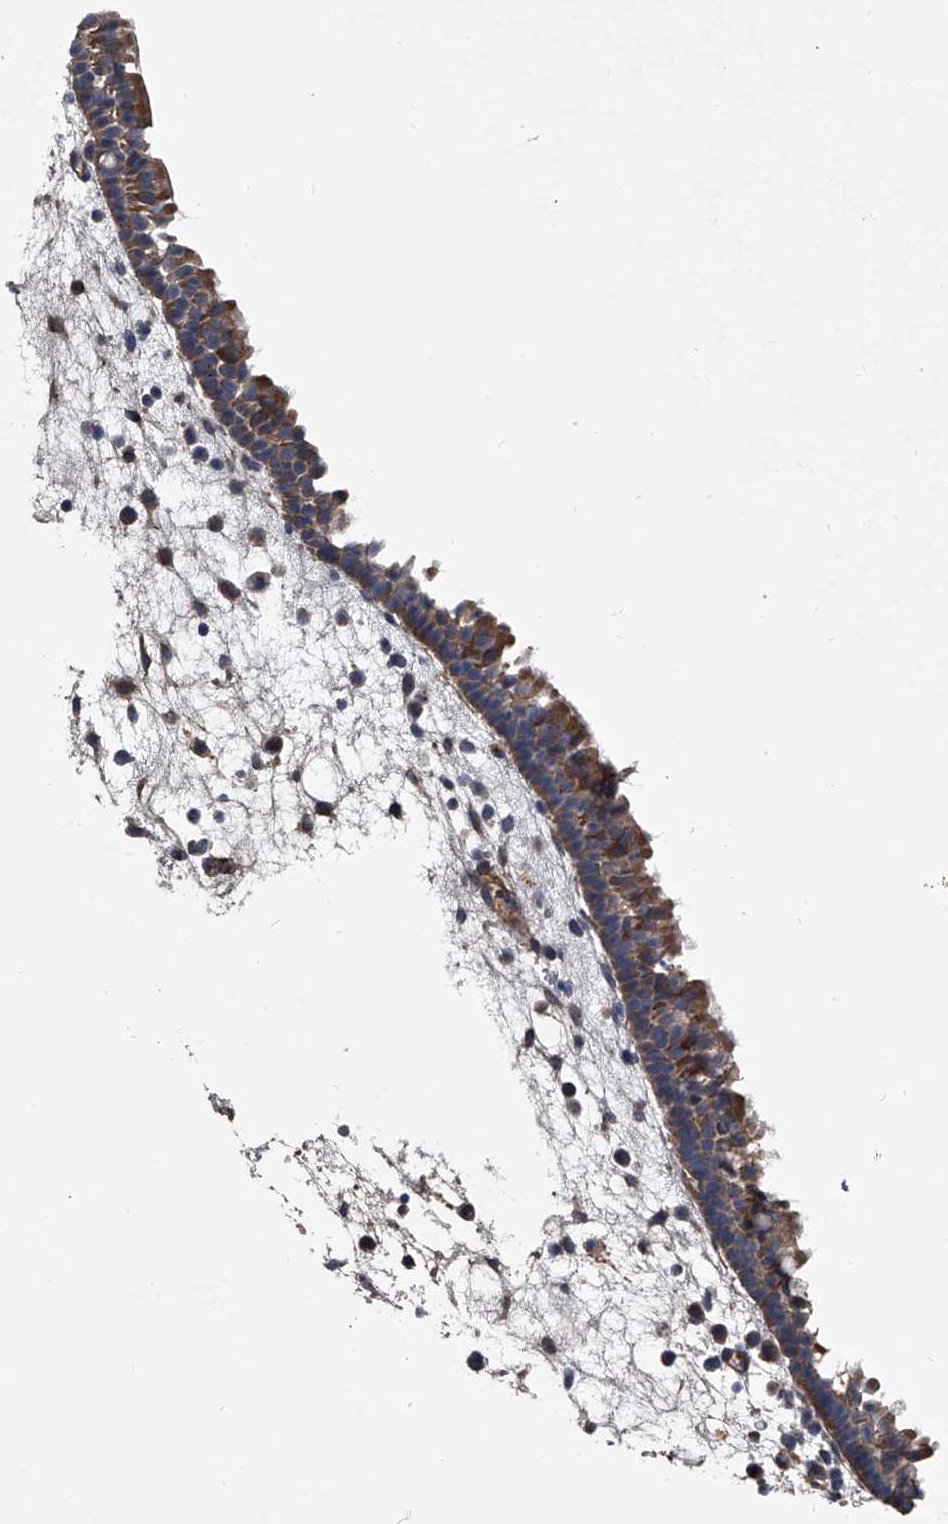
{"staining": {"intensity": "strong", "quantity": "25%-75%", "location": "cytoplasmic/membranous"}, "tissue": "nasopharynx", "cell_type": "Respiratory epithelial cells", "image_type": "normal", "snomed": [{"axis": "morphology", "description": "Normal tissue, NOS"}, {"axis": "morphology", "description": "Inflammation, NOS"}, {"axis": "morphology", "description": "Malignant melanoma, Metastatic site"}, {"axis": "topography", "description": "Nasopharynx"}], "caption": "Immunohistochemical staining of unremarkable human nasopharynx reveals strong cytoplasmic/membranous protein staining in approximately 25%-75% of respiratory epithelial cells.", "gene": "KIF13A", "patient": {"sex": "male", "age": 70}}